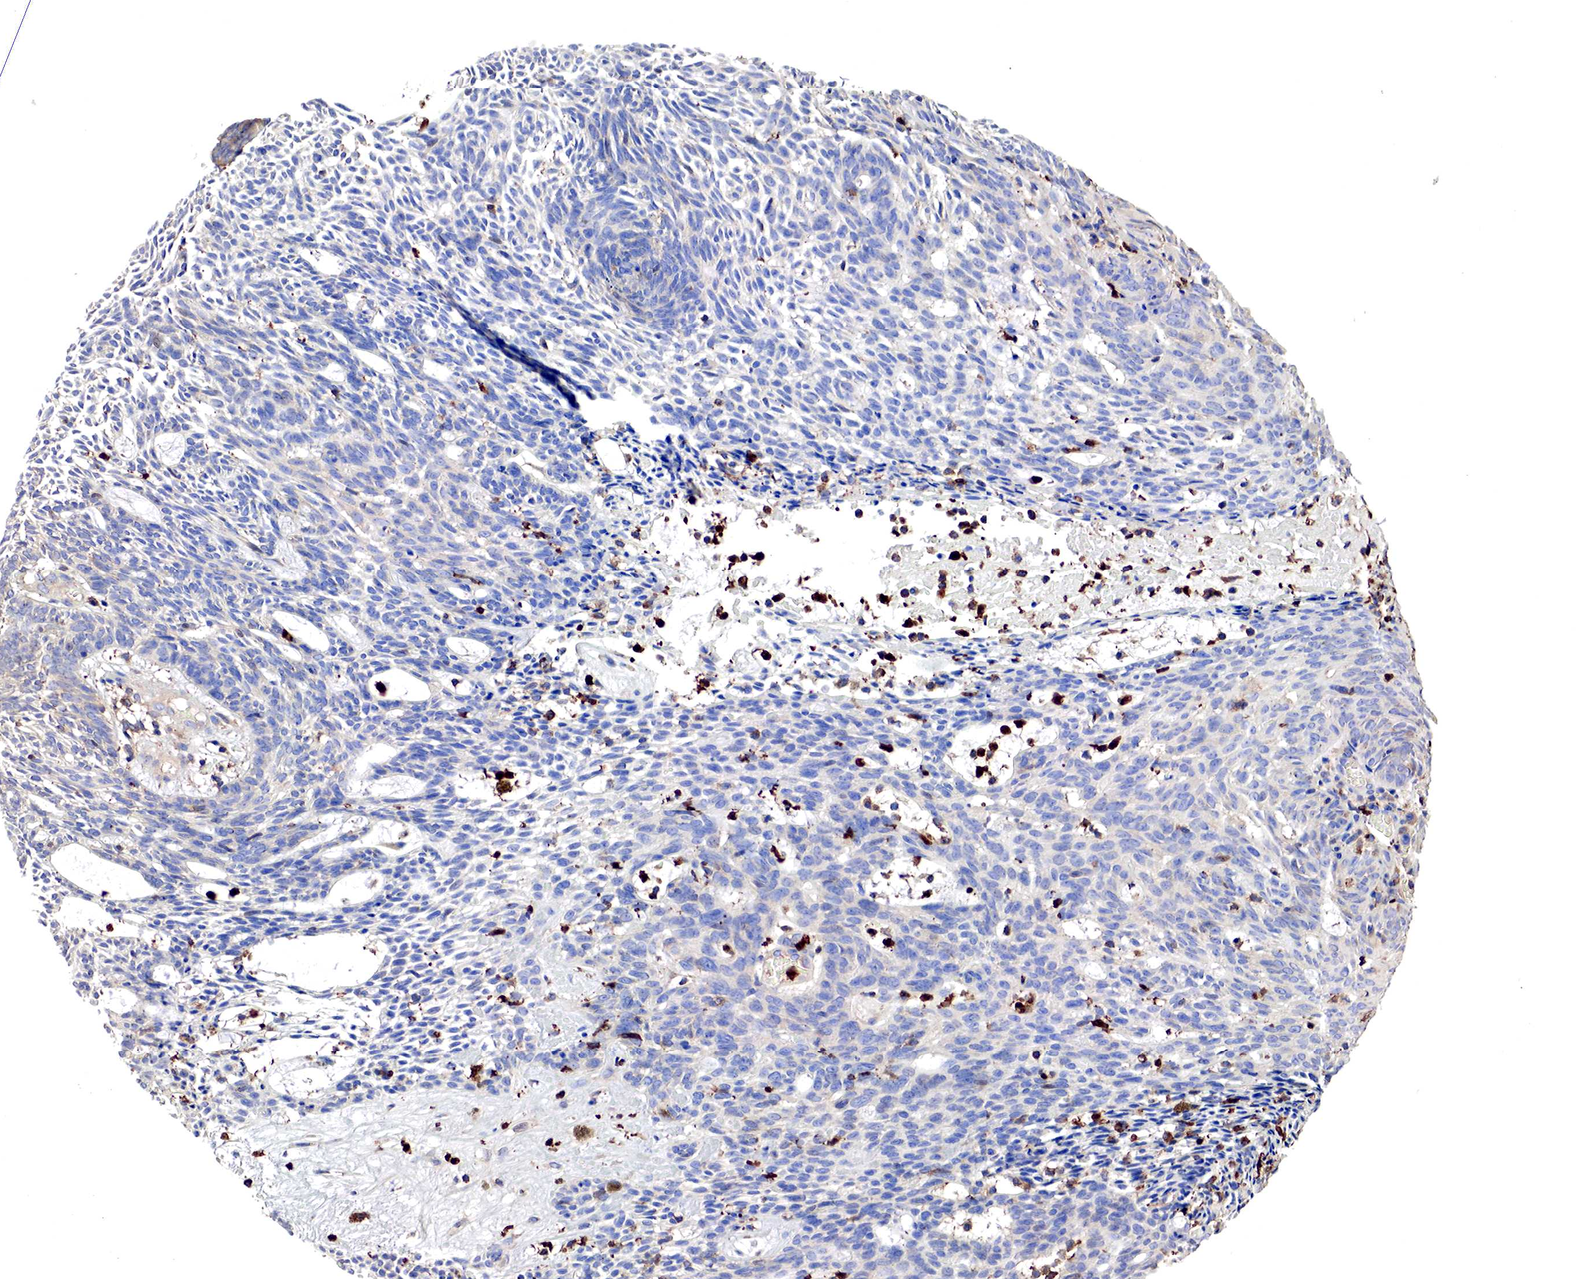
{"staining": {"intensity": "moderate", "quantity": "25%-75%", "location": "cytoplasmic/membranous"}, "tissue": "skin cancer", "cell_type": "Tumor cells", "image_type": "cancer", "snomed": [{"axis": "morphology", "description": "Normal tissue, NOS"}, {"axis": "morphology", "description": "Basal cell carcinoma"}, {"axis": "topography", "description": "Skin"}], "caption": "Skin cancer stained with a protein marker exhibits moderate staining in tumor cells.", "gene": "G6PD", "patient": {"sex": "male", "age": 74}}